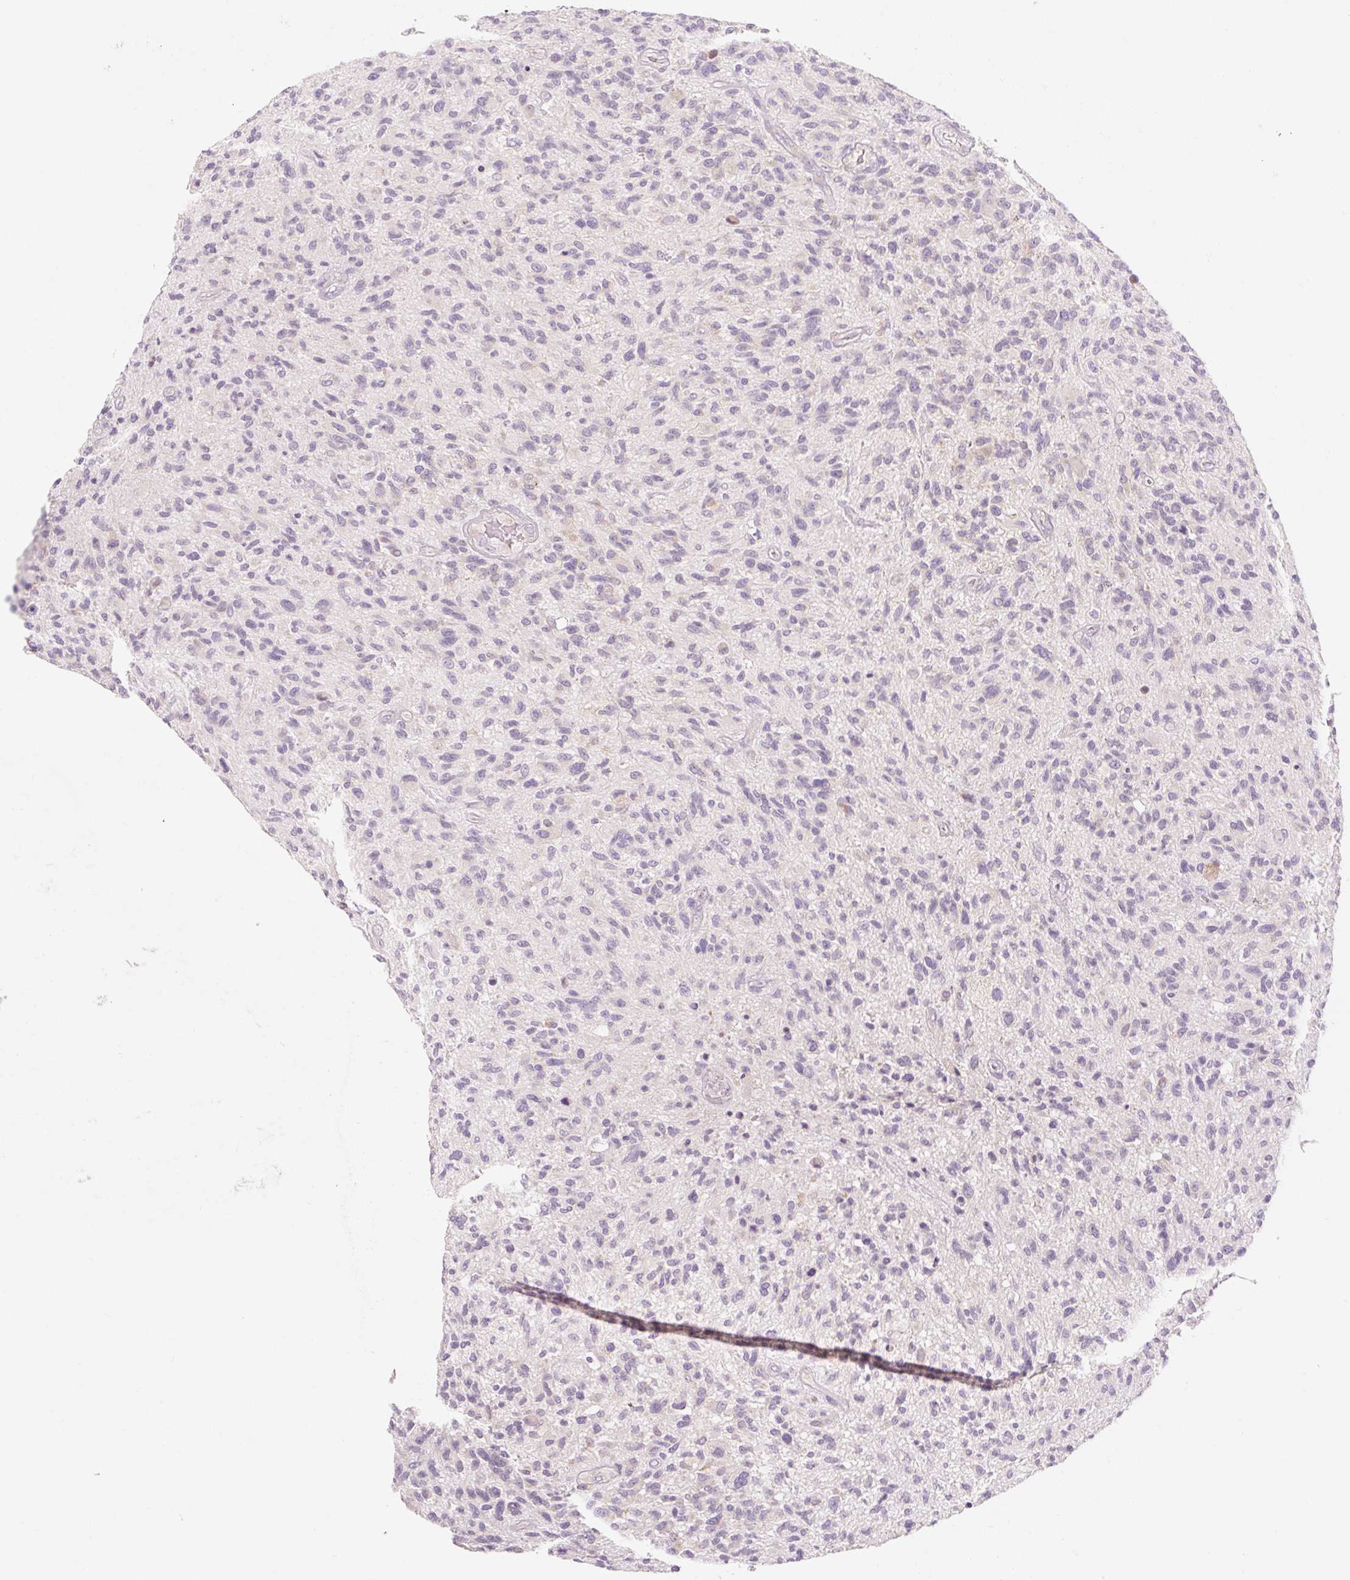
{"staining": {"intensity": "negative", "quantity": "none", "location": "none"}, "tissue": "glioma", "cell_type": "Tumor cells", "image_type": "cancer", "snomed": [{"axis": "morphology", "description": "Glioma, malignant, High grade"}, {"axis": "topography", "description": "Brain"}], "caption": "Immunohistochemical staining of human glioma reveals no significant staining in tumor cells.", "gene": "MYO1D", "patient": {"sex": "male", "age": 47}}